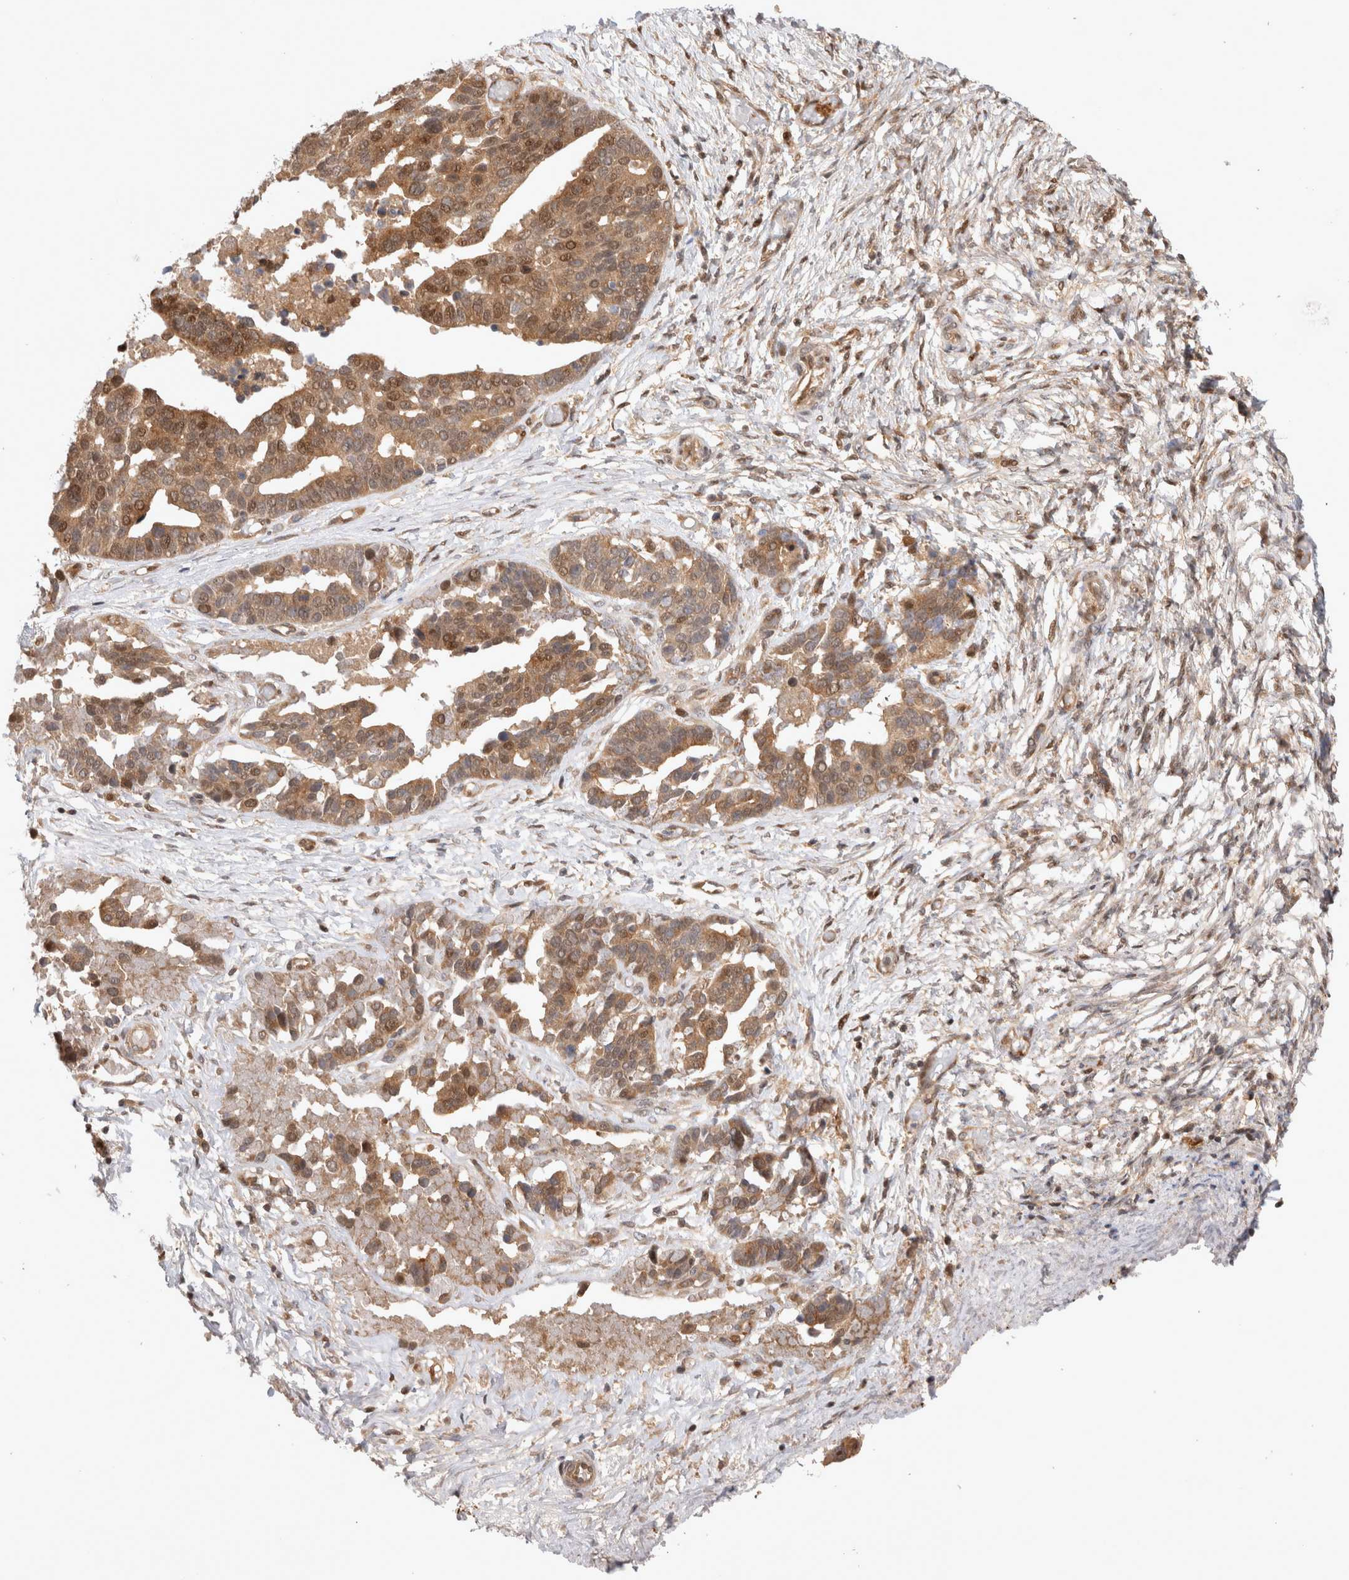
{"staining": {"intensity": "moderate", "quantity": ">75%", "location": "cytoplasmic/membranous,nuclear"}, "tissue": "ovarian cancer", "cell_type": "Tumor cells", "image_type": "cancer", "snomed": [{"axis": "morphology", "description": "Cystadenocarcinoma, serous, NOS"}, {"axis": "topography", "description": "Ovary"}], "caption": "DAB (3,3'-diaminobenzidine) immunohistochemical staining of human ovarian cancer exhibits moderate cytoplasmic/membranous and nuclear protein expression in approximately >75% of tumor cells.", "gene": "HTT", "patient": {"sex": "female", "age": 44}}